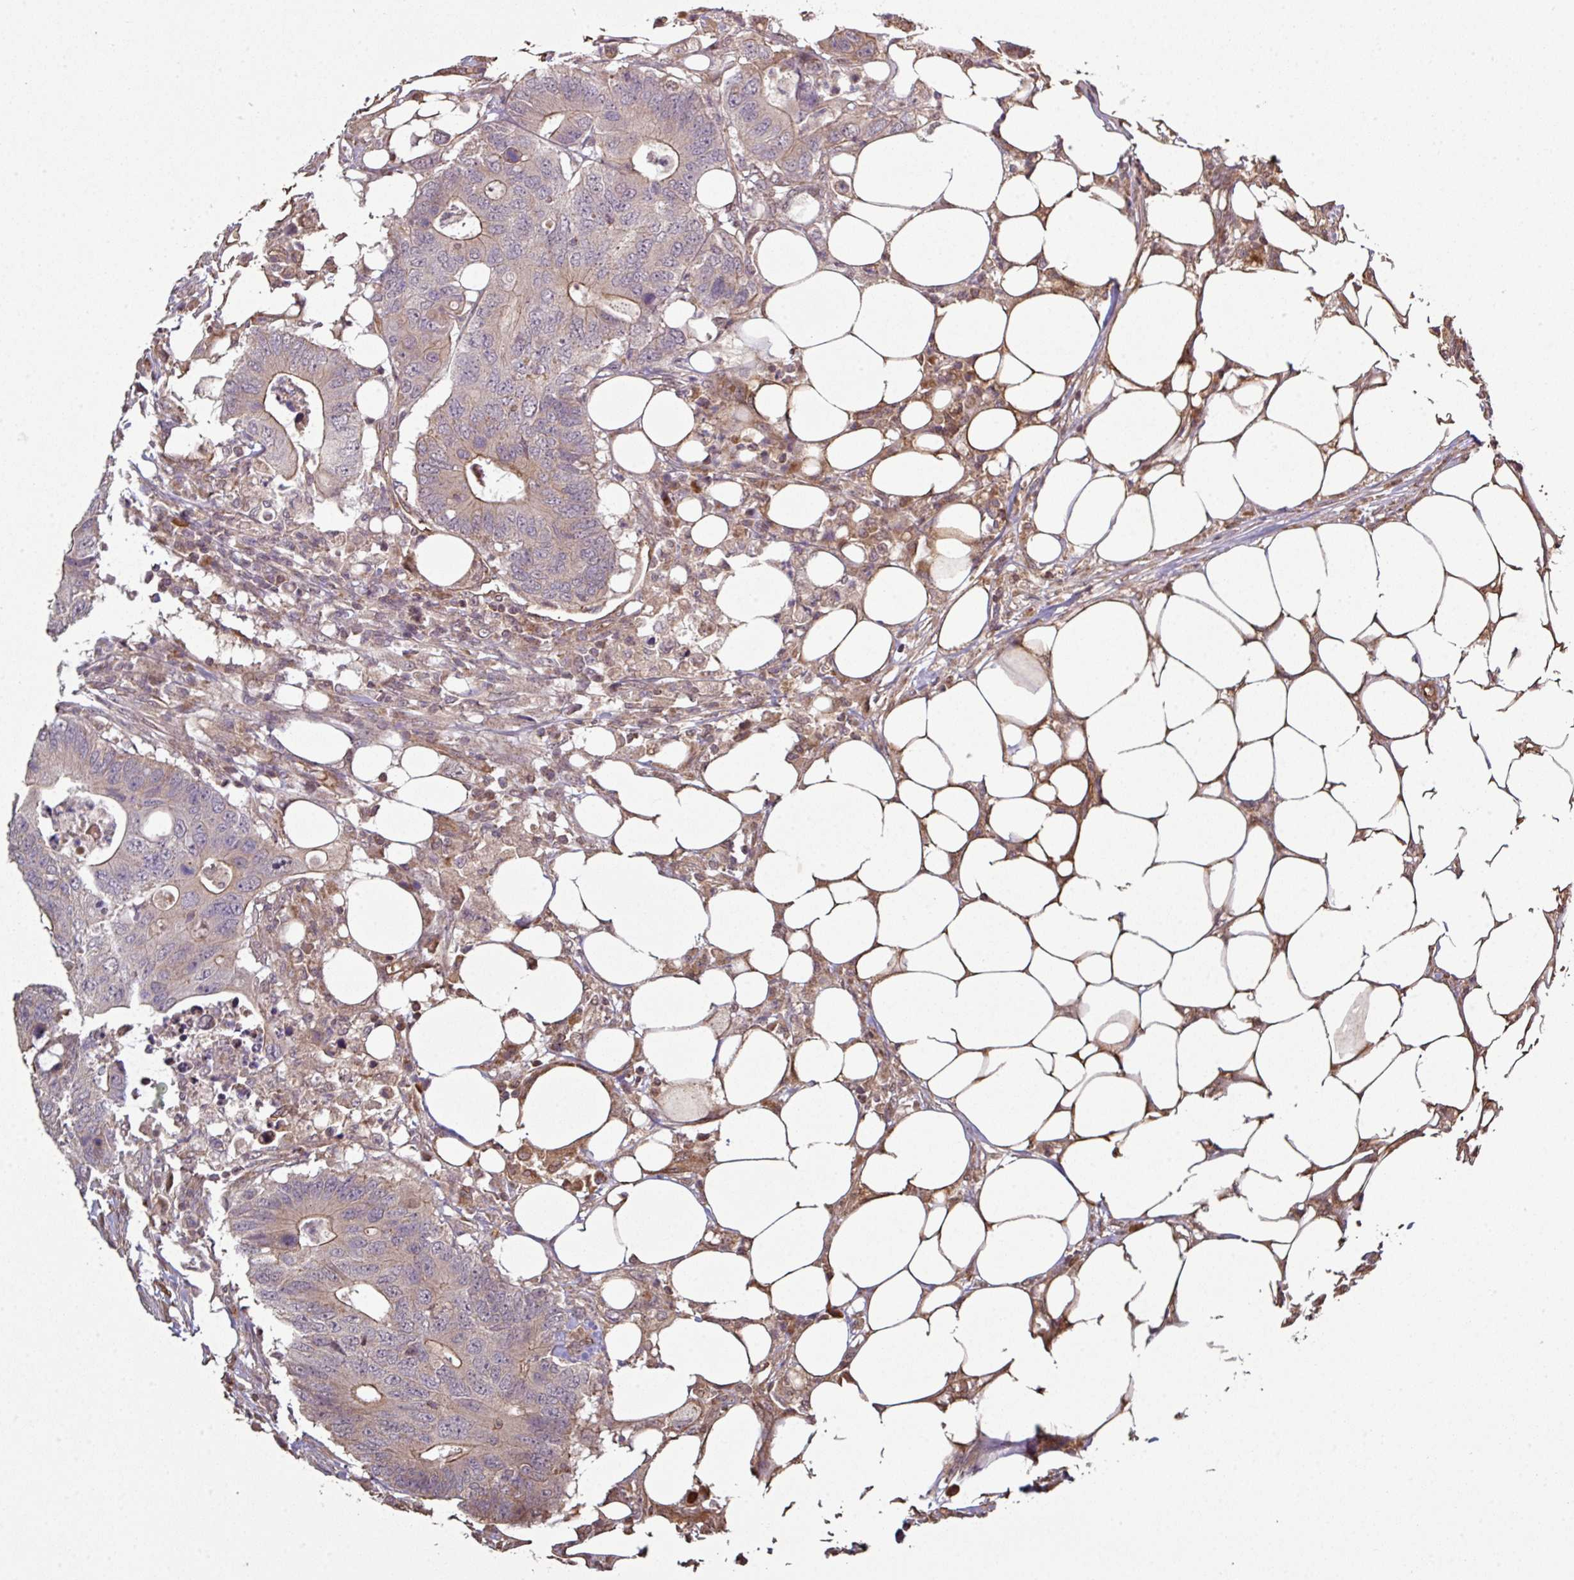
{"staining": {"intensity": "weak", "quantity": "<25%", "location": "cytoplasmic/membranous"}, "tissue": "colorectal cancer", "cell_type": "Tumor cells", "image_type": "cancer", "snomed": [{"axis": "morphology", "description": "Adenocarcinoma, NOS"}, {"axis": "topography", "description": "Colon"}], "caption": "A high-resolution micrograph shows IHC staining of colorectal cancer (adenocarcinoma), which displays no significant positivity in tumor cells.", "gene": "NHSL2", "patient": {"sex": "male", "age": 71}}